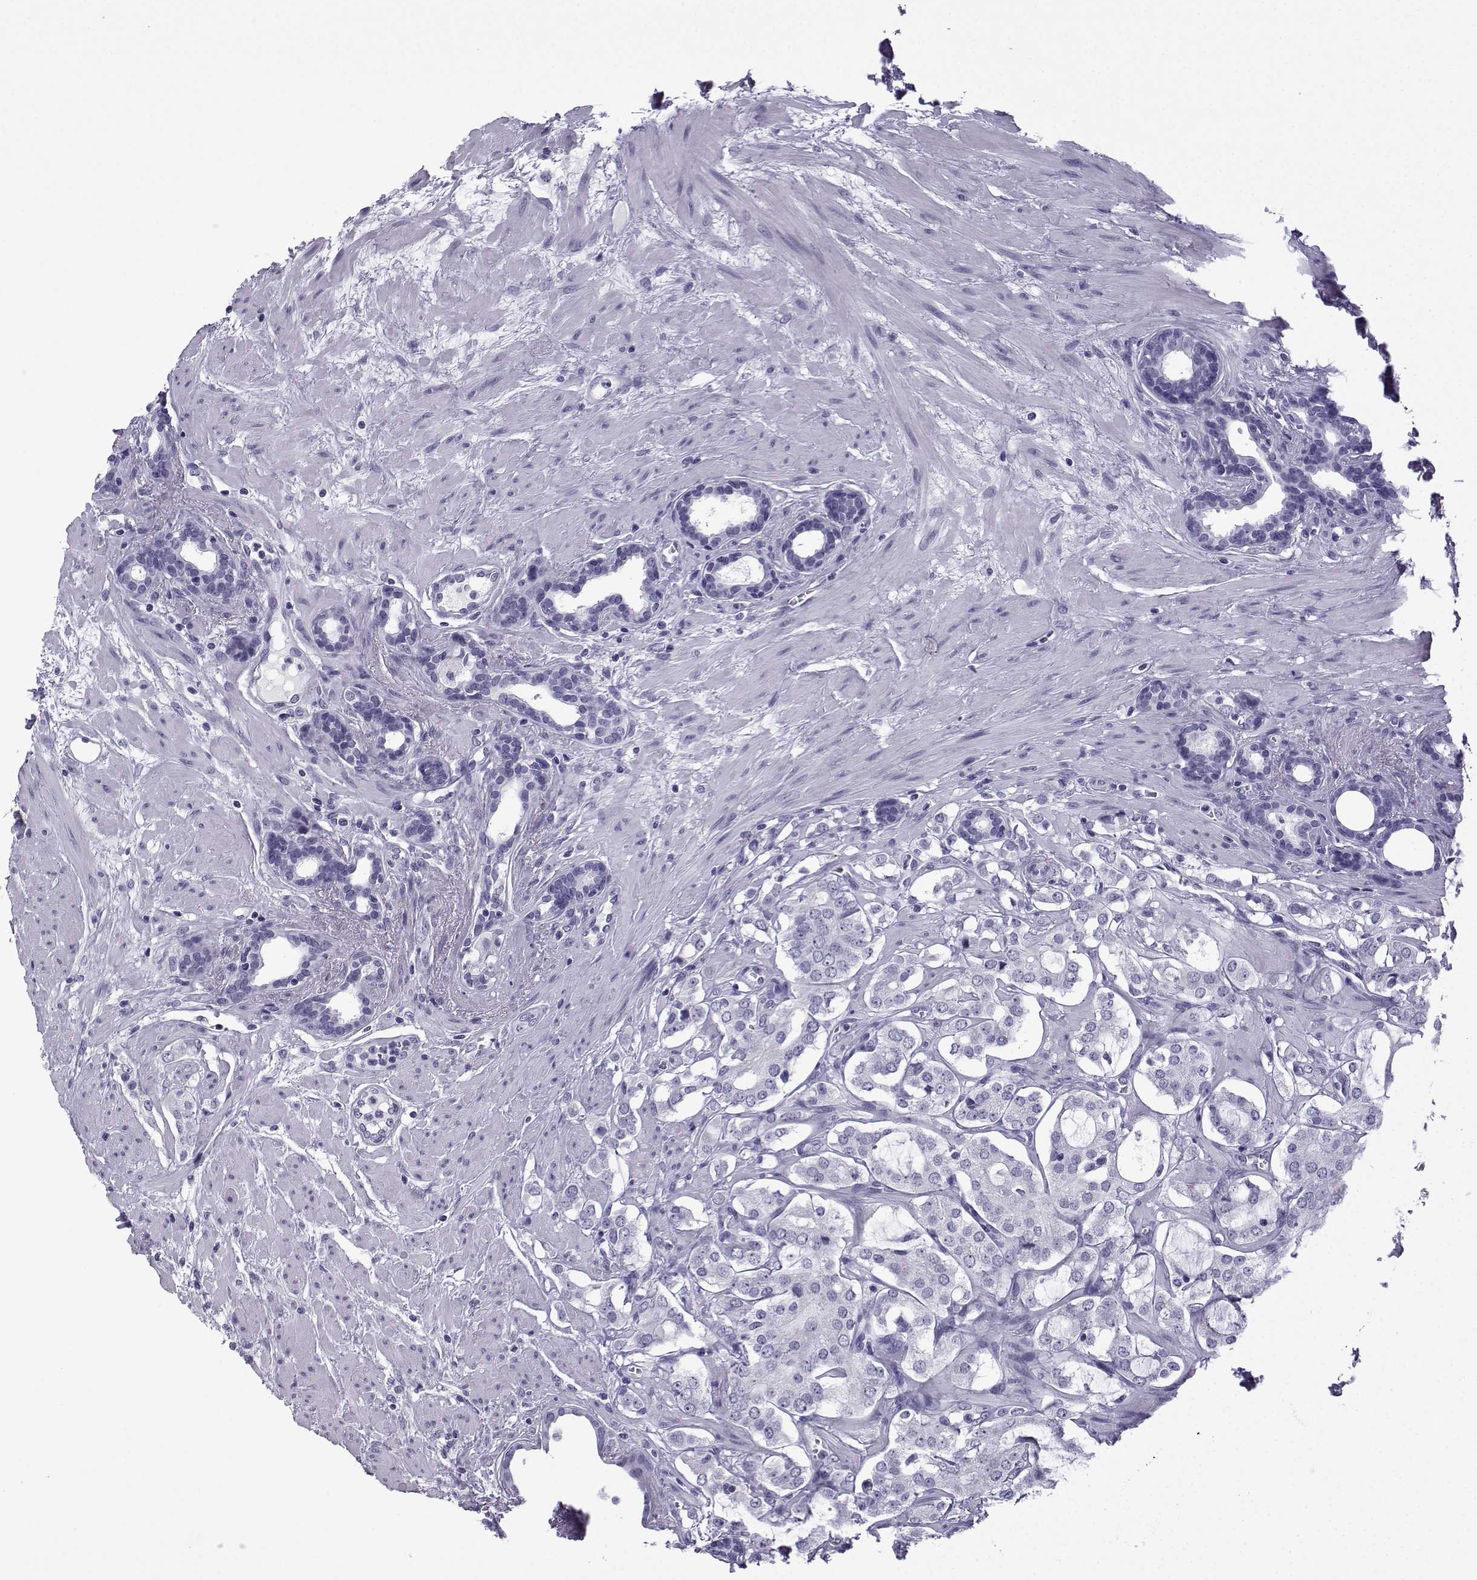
{"staining": {"intensity": "negative", "quantity": "none", "location": "none"}, "tissue": "prostate cancer", "cell_type": "Tumor cells", "image_type": "cancer", "snomed": [{"axis": "morphology", "description": "Adenocarcinoma, NOS"}, {"axis": "topography", "description": "Prostate"}], "caption": "Histopathology image shows no significant protein expression in tumor cells of prostate cancer.", "gene": "MRGBP", "patient": {"sex": "male", "age": 66}}